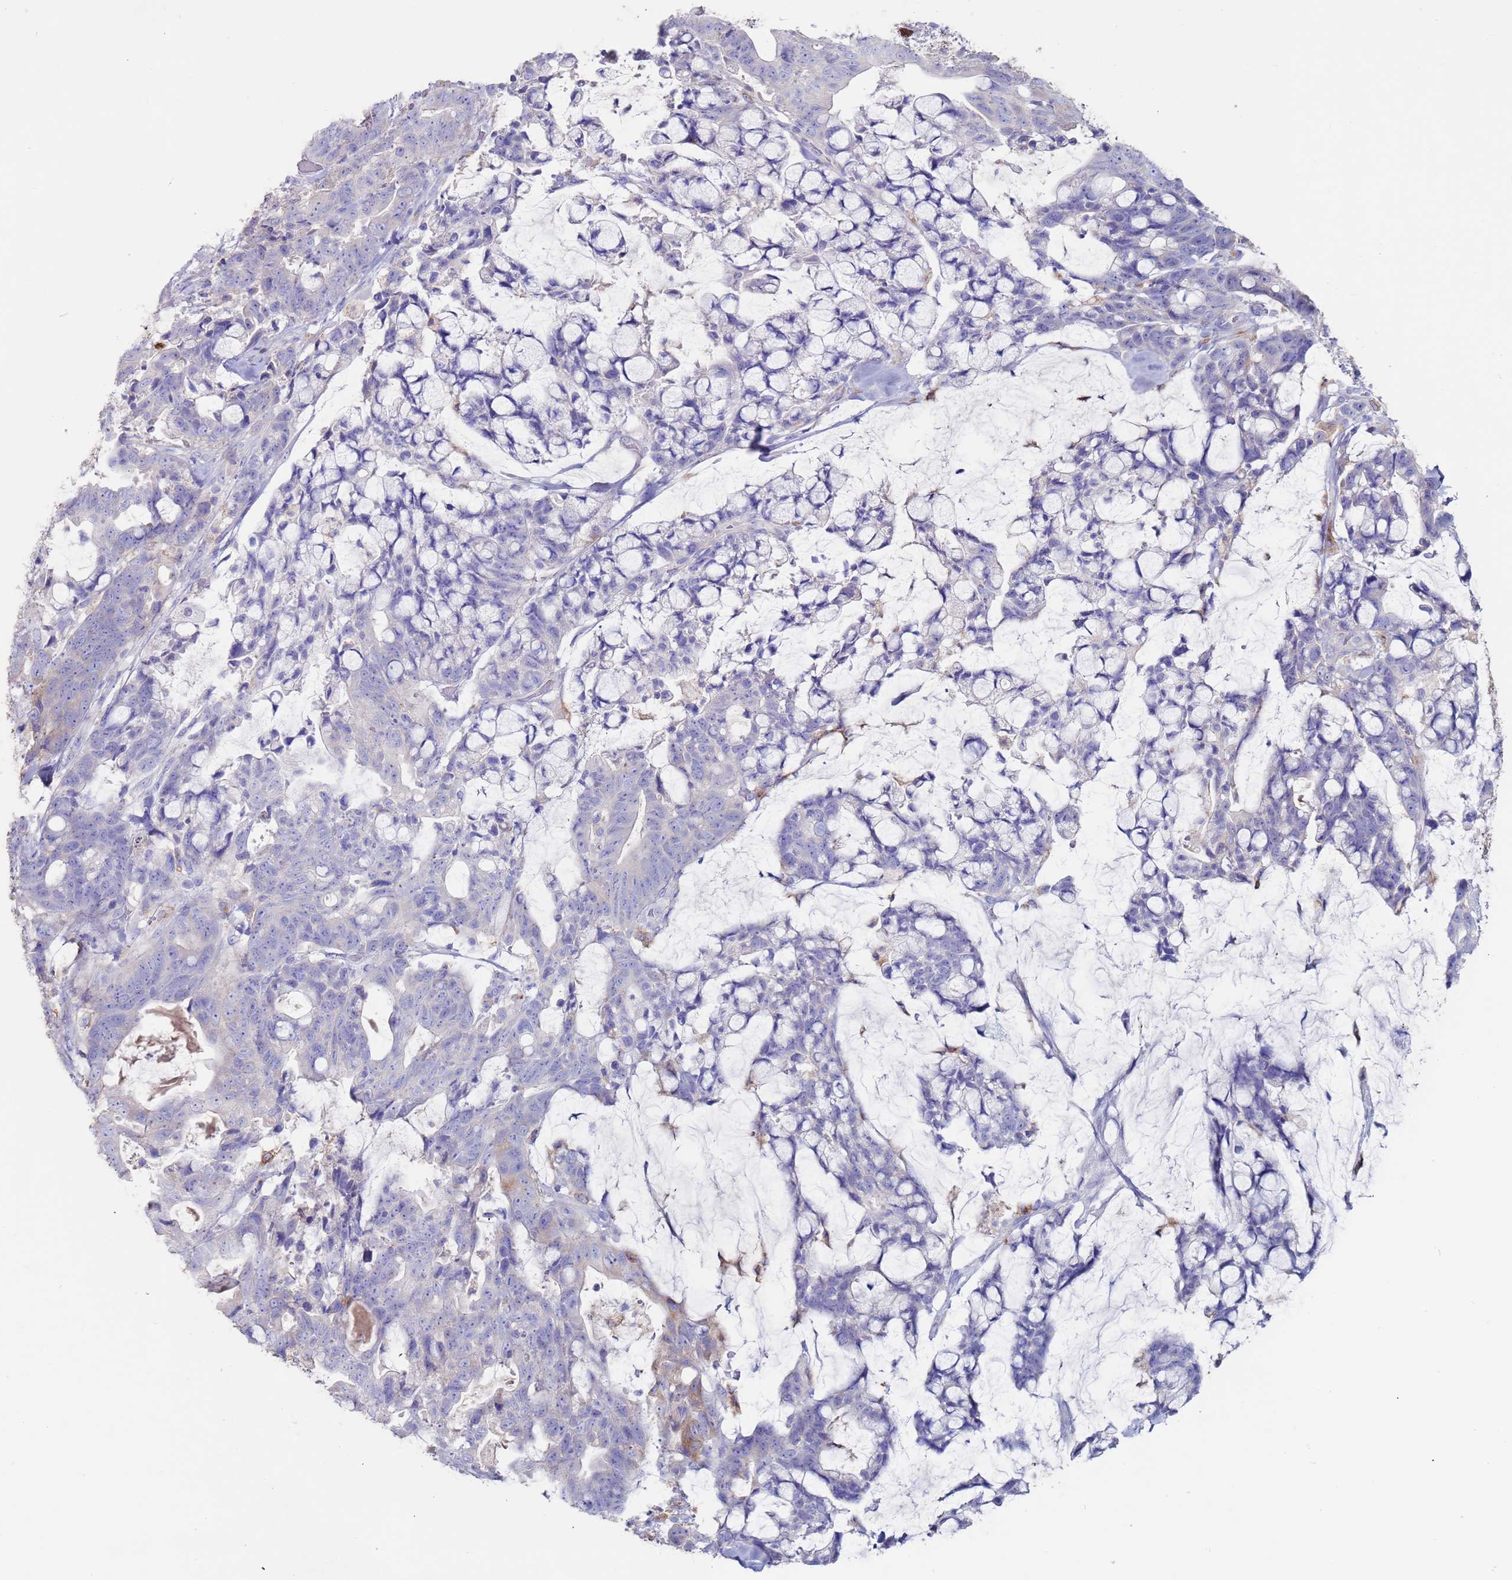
{"staining": {"intensity": "negative", "quantity": "none", "location": "none"}, "tissue": "colorectal cancer", "cell_type": "Tumor cells", "image_type": "cancer", "snomed": [{"axis": "morphology", "description": "Adenocarcinoma, NOS"}, {"axis": "topography", "description": "Colon"}], "caption": "Tumor cells are negative for protein expression in human colorectal cancer (adenocarcinoma).", "gene": "GREB1L", "patient": {"sex": "female", "age": 82}}